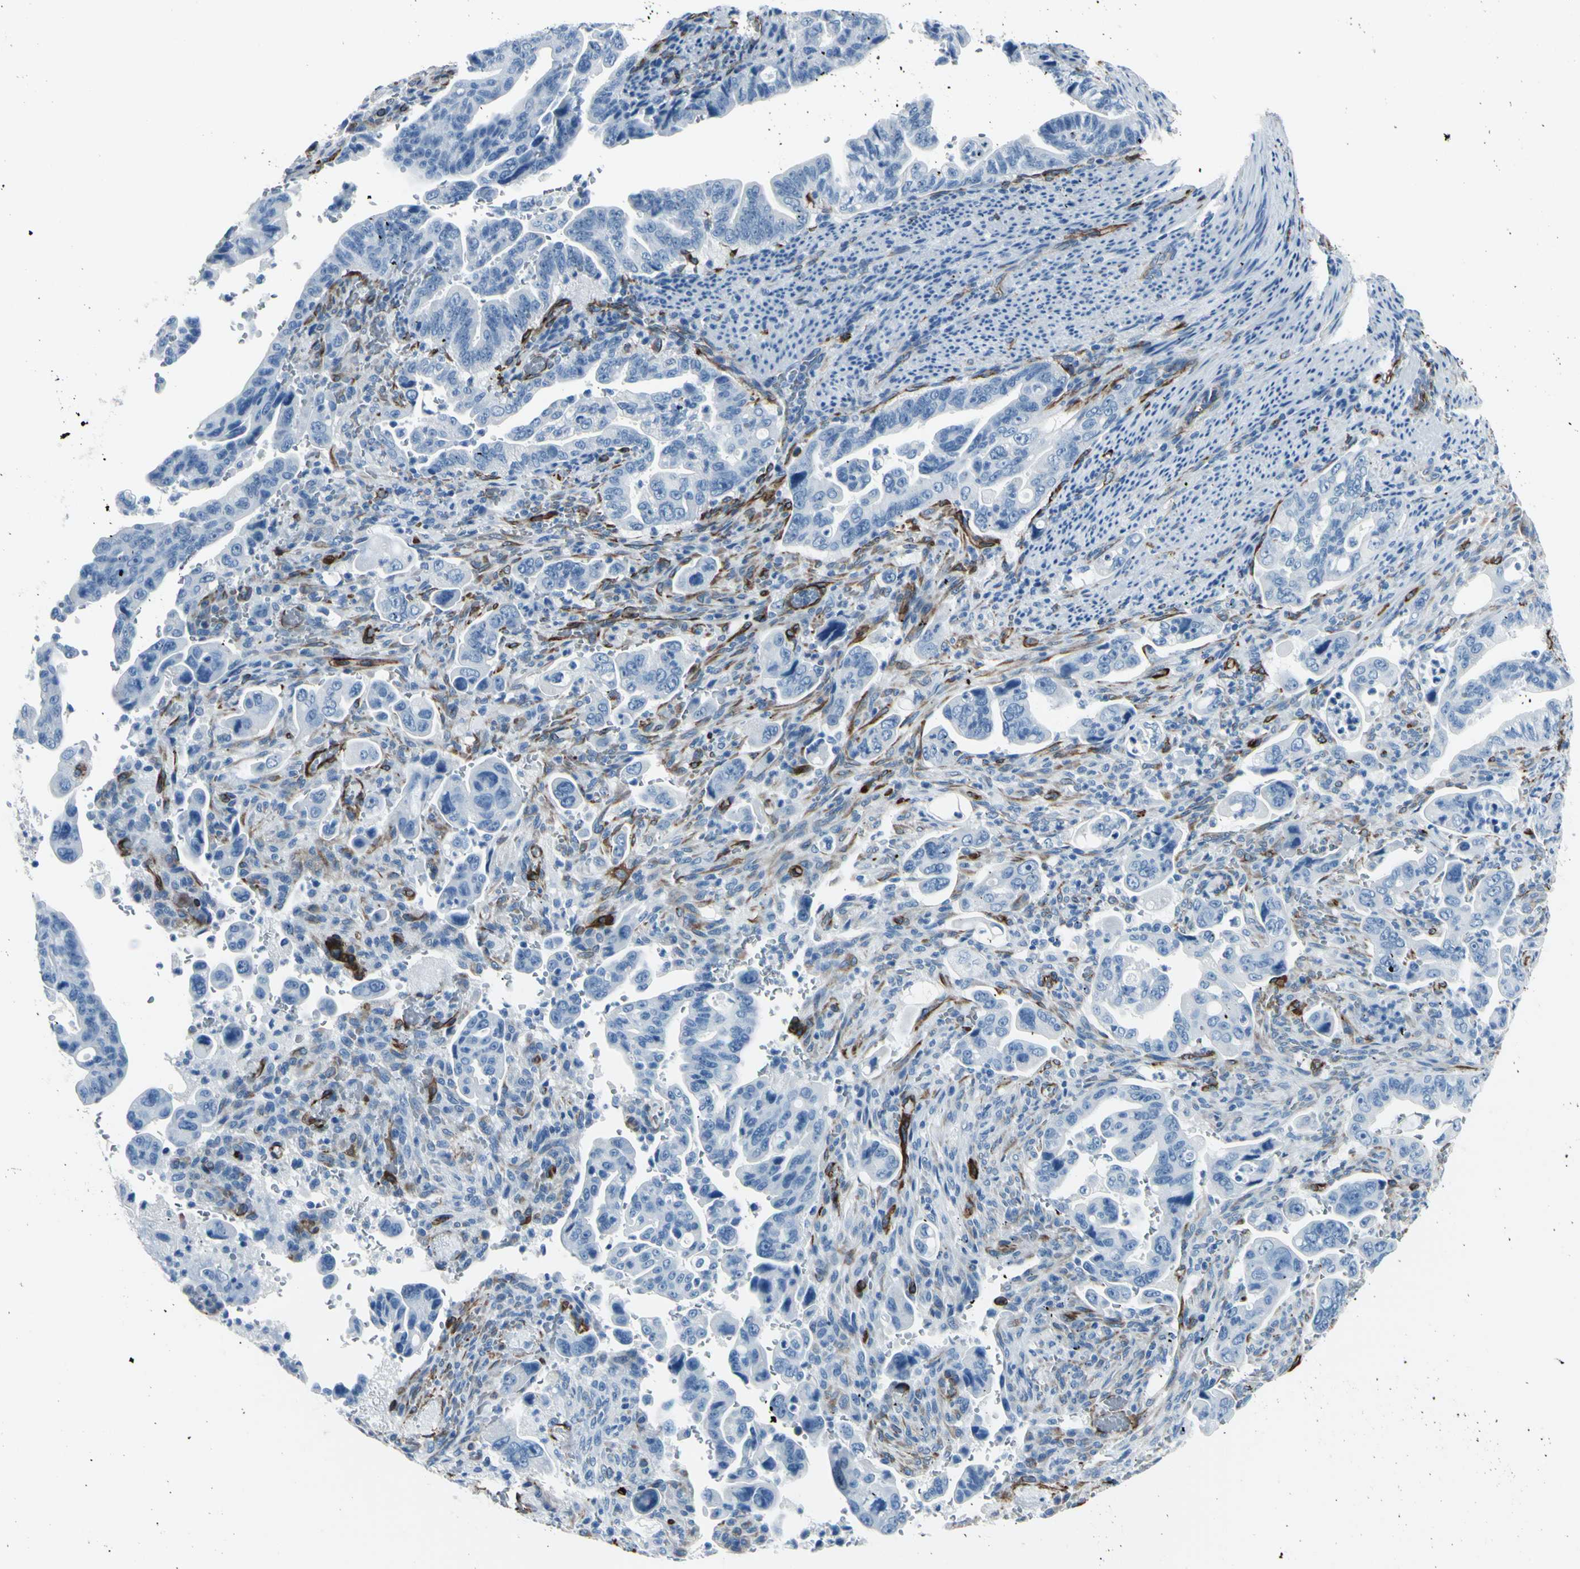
{"staining": {"intensity": "negative", "quantity": "none", "location": "none"}, "tissue": "pancreatic cancer", "cell_type": "Tumor cells", "image_type": "cancer", "snomed": [{"axis": "morphology", "description": "Adenocarcinoma, NOS"}, {"axis": "topography", "description": "Pancreas"}], "caption": "Immunohistochemistry image of pancreatic adenocarcinoma stained for a protein (brown), which reveals no expression in tumor cells.", "gene": "PTH2R", "patient": {"sex": "male", "age": 70}}